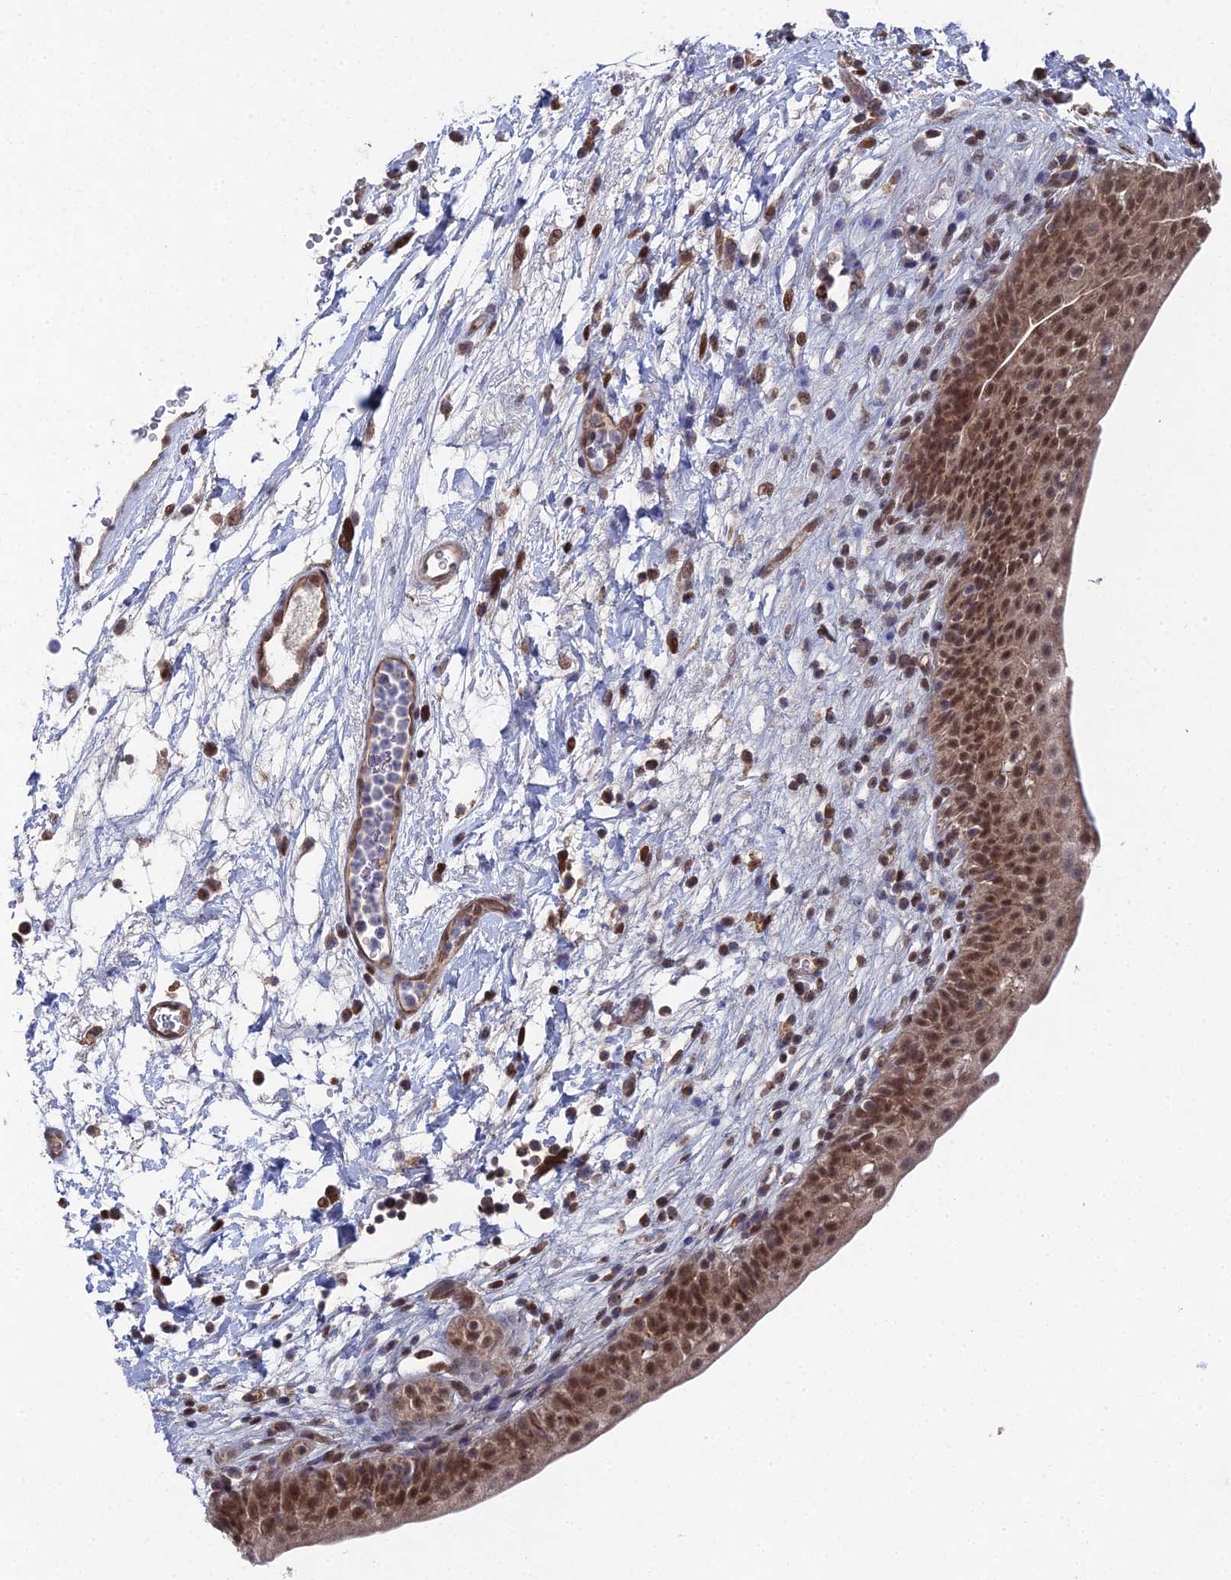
{"staining": {"intensity": "moderate", "quantity": ">75%", "location": "cytoplasmic/membranous,nuclear"}, "tissue": "urinary bladder", "cell_type": "Urothelial cells", "image_type": "normal", "snomed": [{"axis": "morphology", "description": "Normal tissue, NOS"}, {"axis": "topography", "description": "Urinary bladder"}], "caption": "IHC photomicrograph of unremarkable urinary bladder: human urinary bladder stained using immunohistochemistry (IHC) shows medium levels of moderate protein expression localized specifically in the cytoplasmic/membranous,nuclear of urothelial cells, appearing as a cytoplasmic/membranous,nuclear brown color.", "gene": "UNC5D", "patient": {"sex": "male", "age": 83}}